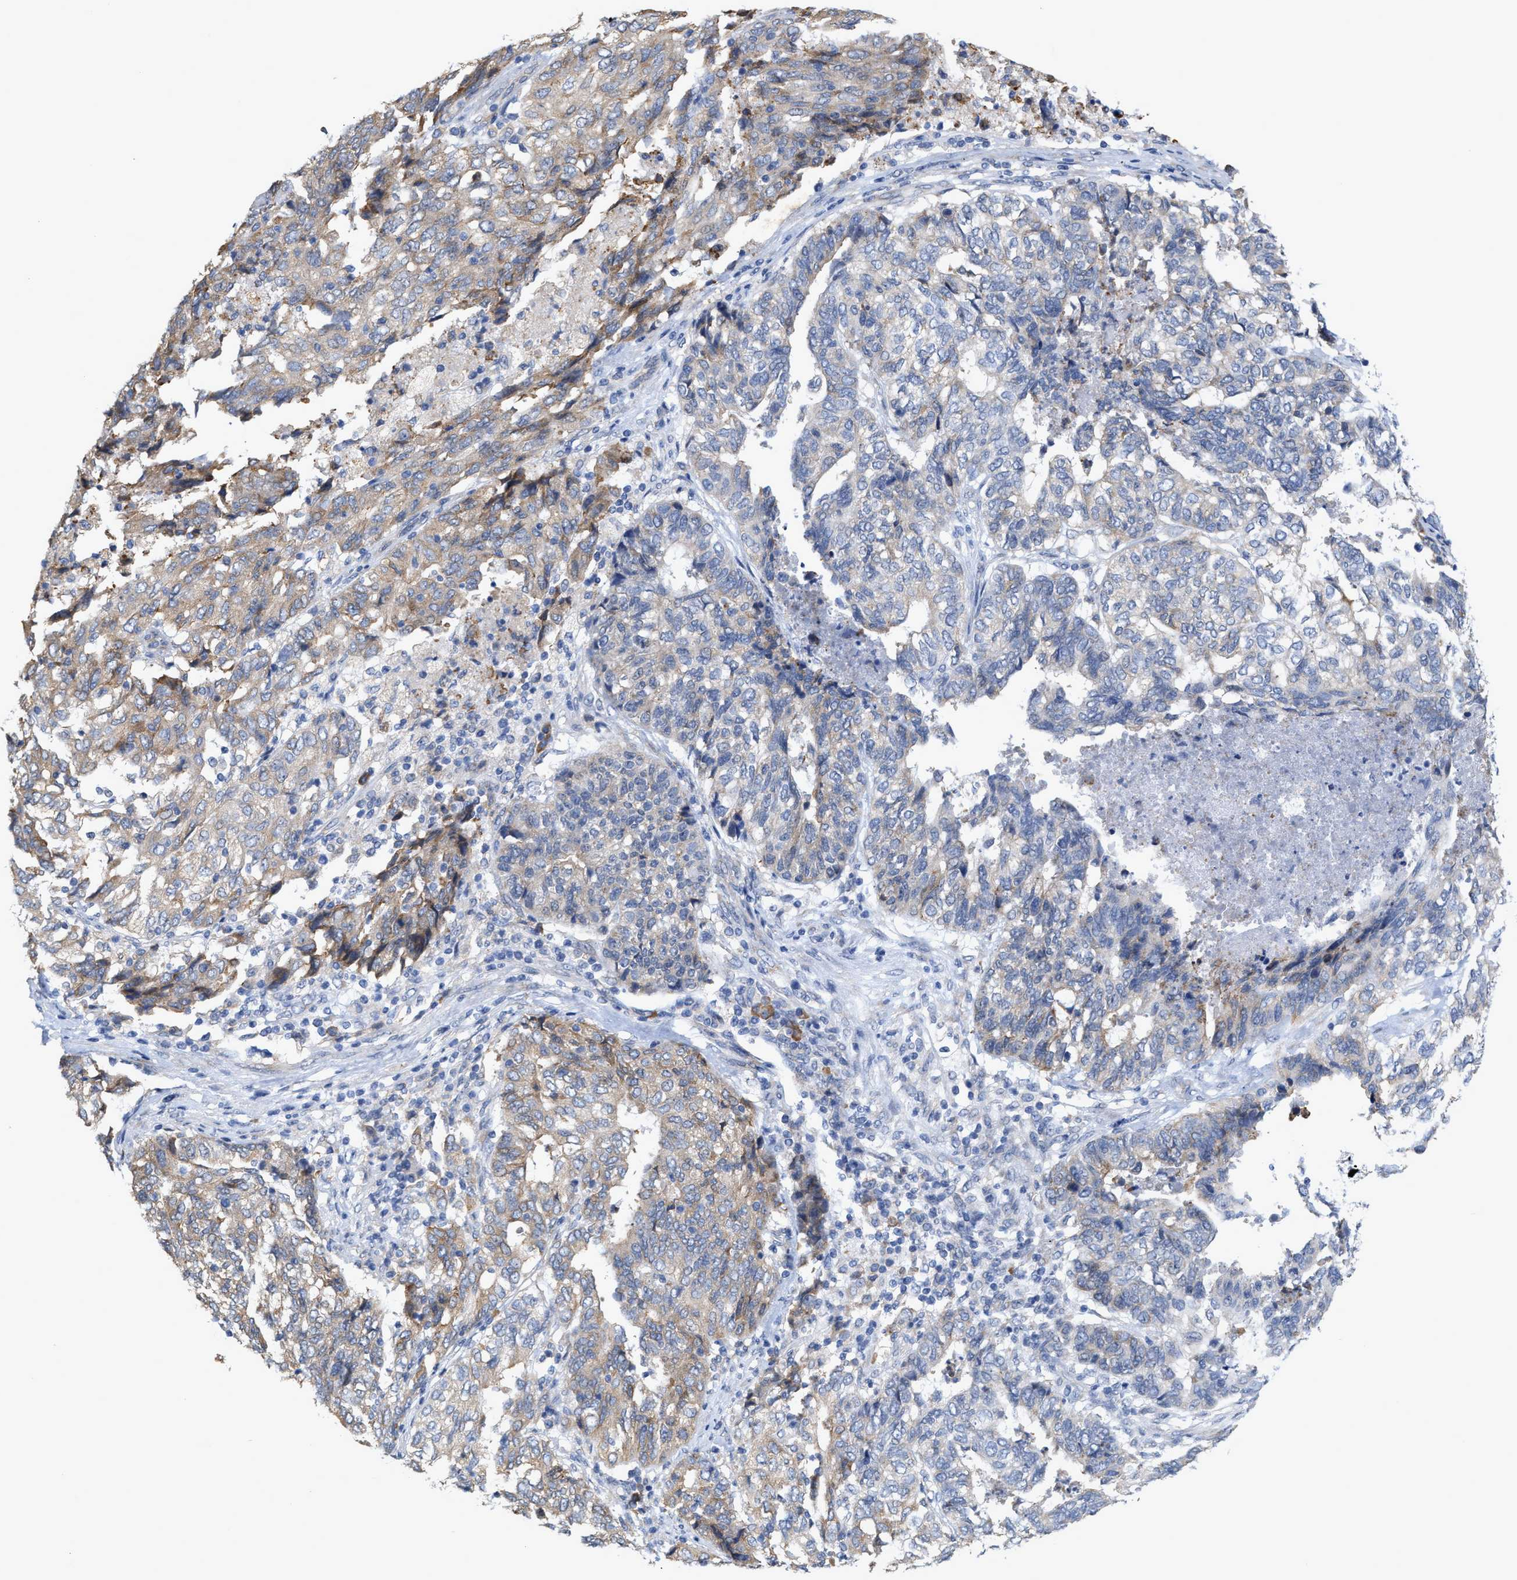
{"staining": {"intensity": "weak", "quantity": "25%-75%", "location": "cytoplasmic/membranous"}, "tissue": "endometrial cancer", "cell_type": "Tumor cells", "image_type": "cancer", "snomed": [{"axis": "morphology", "description": "Adenocarcinoma, NOS"}, {"axis": "topography", "description": "Endometrium"}], "caption": "Brown immunohistochemical staining in human adenocarcinoma (endometrial) reveals weak cytoplasmic/membranous expression in about 25%-75% of tumor cells.", "gene": "RYR2", "patient": {"sex": "female", "age": 80}}